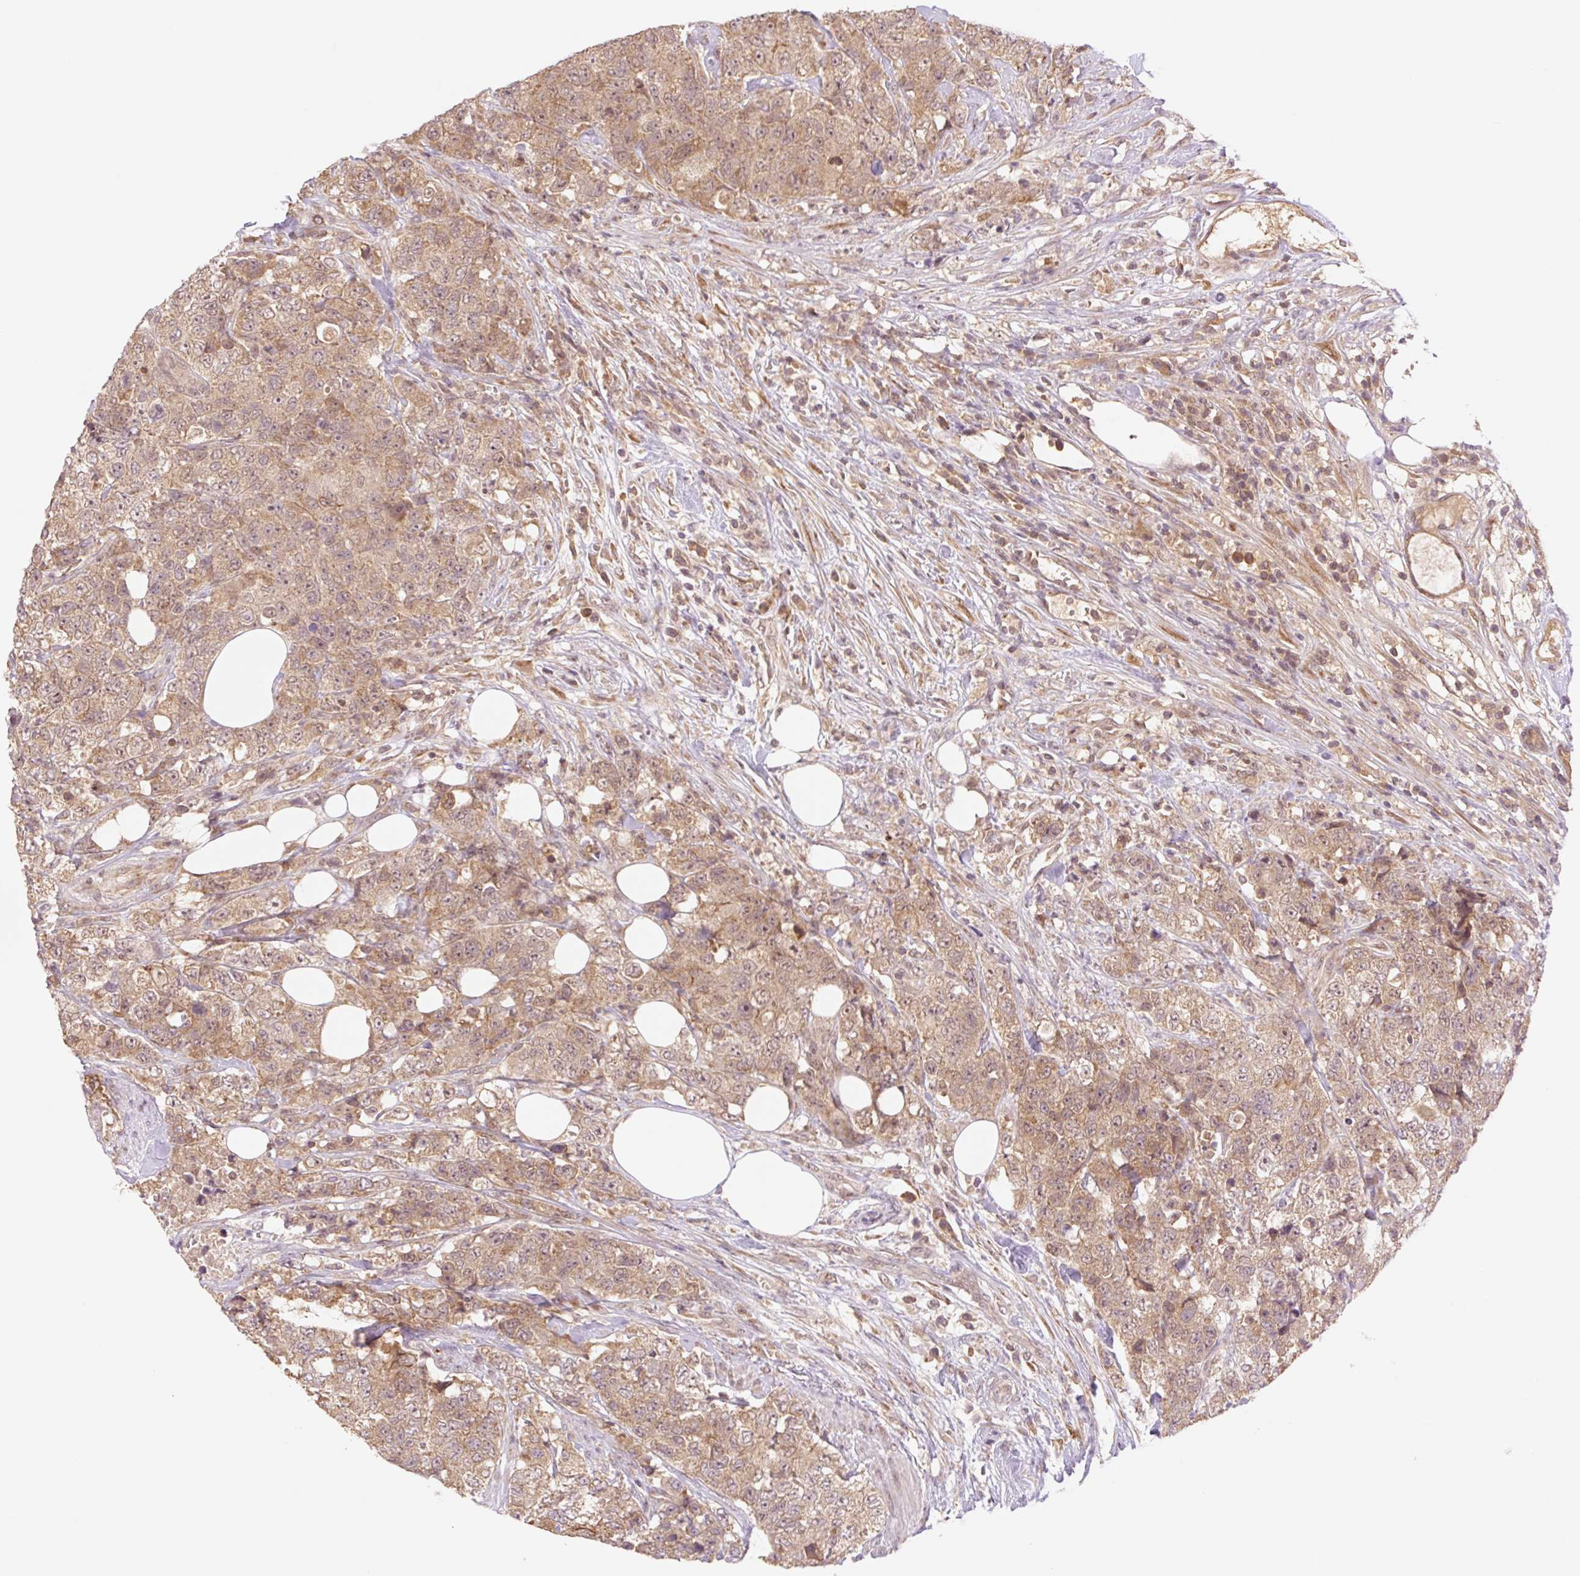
{"staining": {"intensity": "moderate", "quantity": ">75%", "location": "cytoplasmic/membranous"}, "tissue": "urothelial cancer", "cell_type": "Tumor cells", "image_type": "cancer", "snomed": [{"axis": "morphology", "description": "Urothelial carcinoma, High grade"}, {"axis": "topography", "description": "Urinary bladder"}], "caption": "A photomicrograph showing moderate cytoplasmic/membranous positivity in approximately >75% of tumor cells in urothelial carcinoma (high-grade), as visualized by brown immunohistochemical staining.", "gene": "YJU2B", "patient": {"sex": "female", "age": 78}}